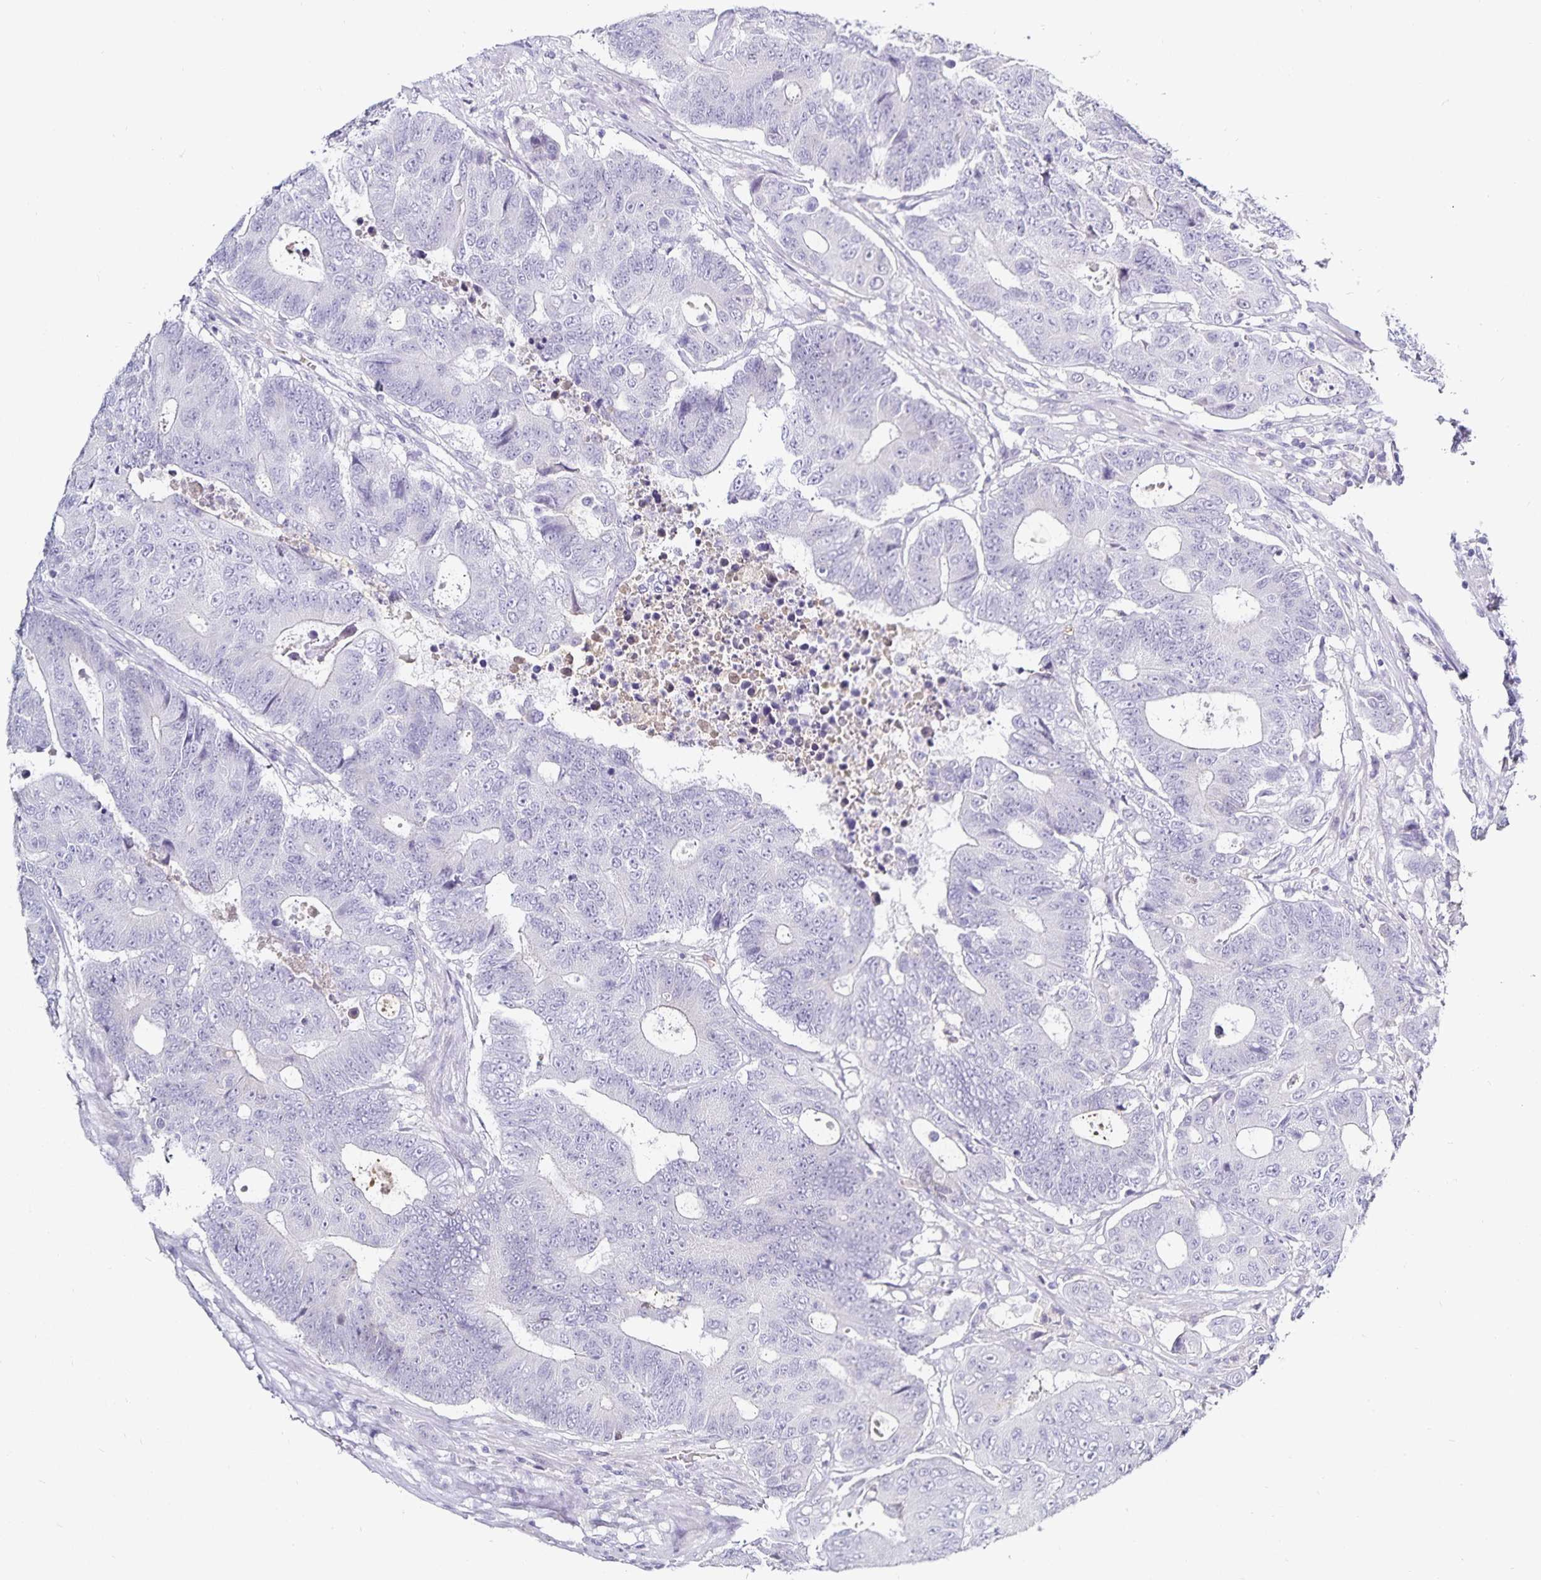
{"staining": {"intensity": "negative", "quantity": "none", "location": "none"}, "tissue": "colorectal cancer", "cell_type": "Tumor cells", "image_type": "cancer", "snomed": [{"axis": "morphology", "description": "Adenocarcinoma, NOS"}, {"axis": "topography", "description": "Colon"}], "caption": "DAB immunohistochemical staining of human colorectal adenocarcinoma exhibits no significant expression in tumor cells.", "gene": "TTR", "patient": {"sex": "female", "age": 48}}